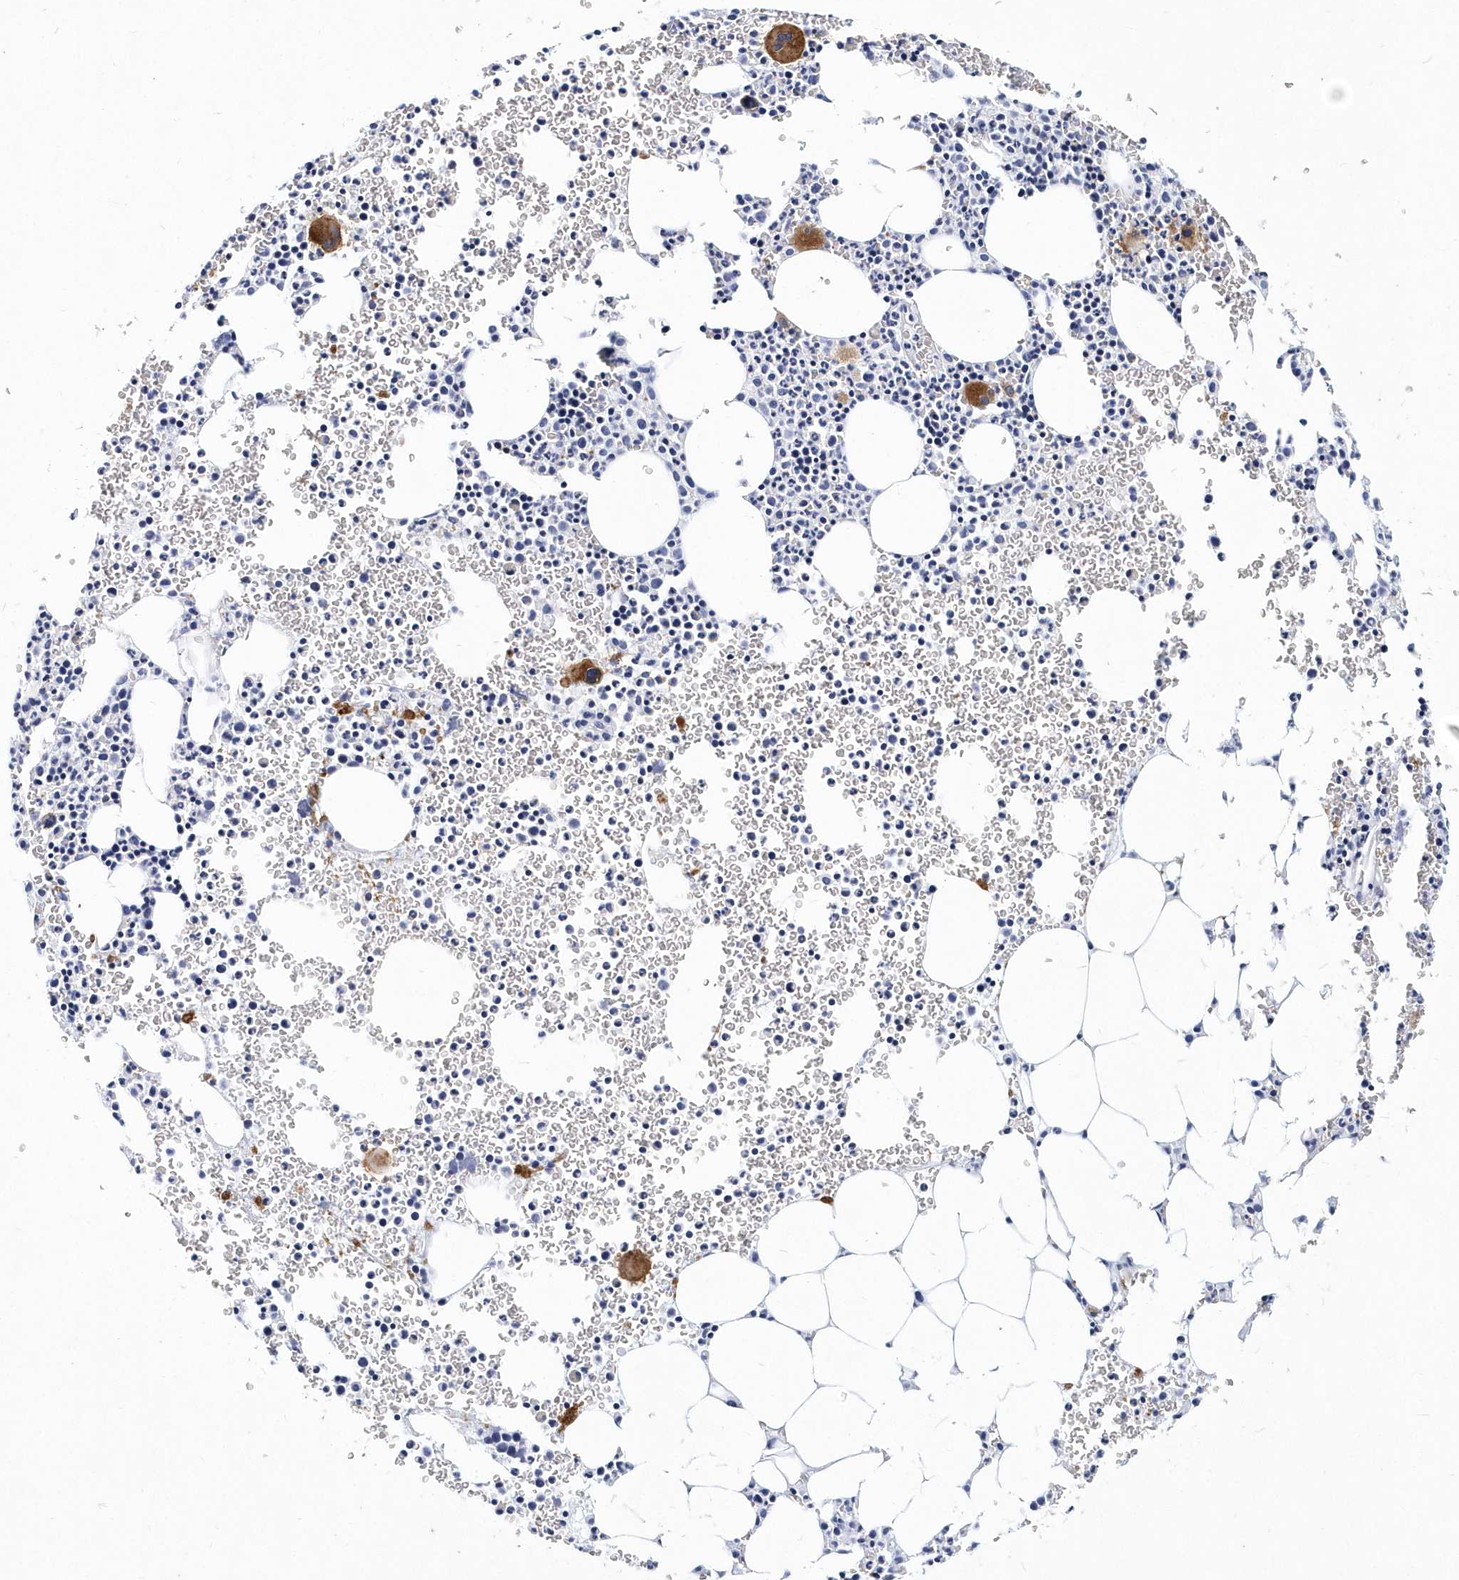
{"staining": {"intensity": "strong", "quantity": "<25%", "location": "cytoplasmic/membranous"}, "tissue": "bone marrow", "cell_type": "Hematopoietic cells", "image_type": "normal", "snomed": [{"axis": "morphology", "description": "Normal tissue, NOS"}, {"axis": "topography", "description": "Bone marrow"}], "caption": "Bone marrow stained for a protein (brown) reveals strong cytoplasmic/membranous positive expression in approximately <25% of hematopoietic cells.", "gene": "ITGA2B", "patient": {"sex": "female", "age": 78}}